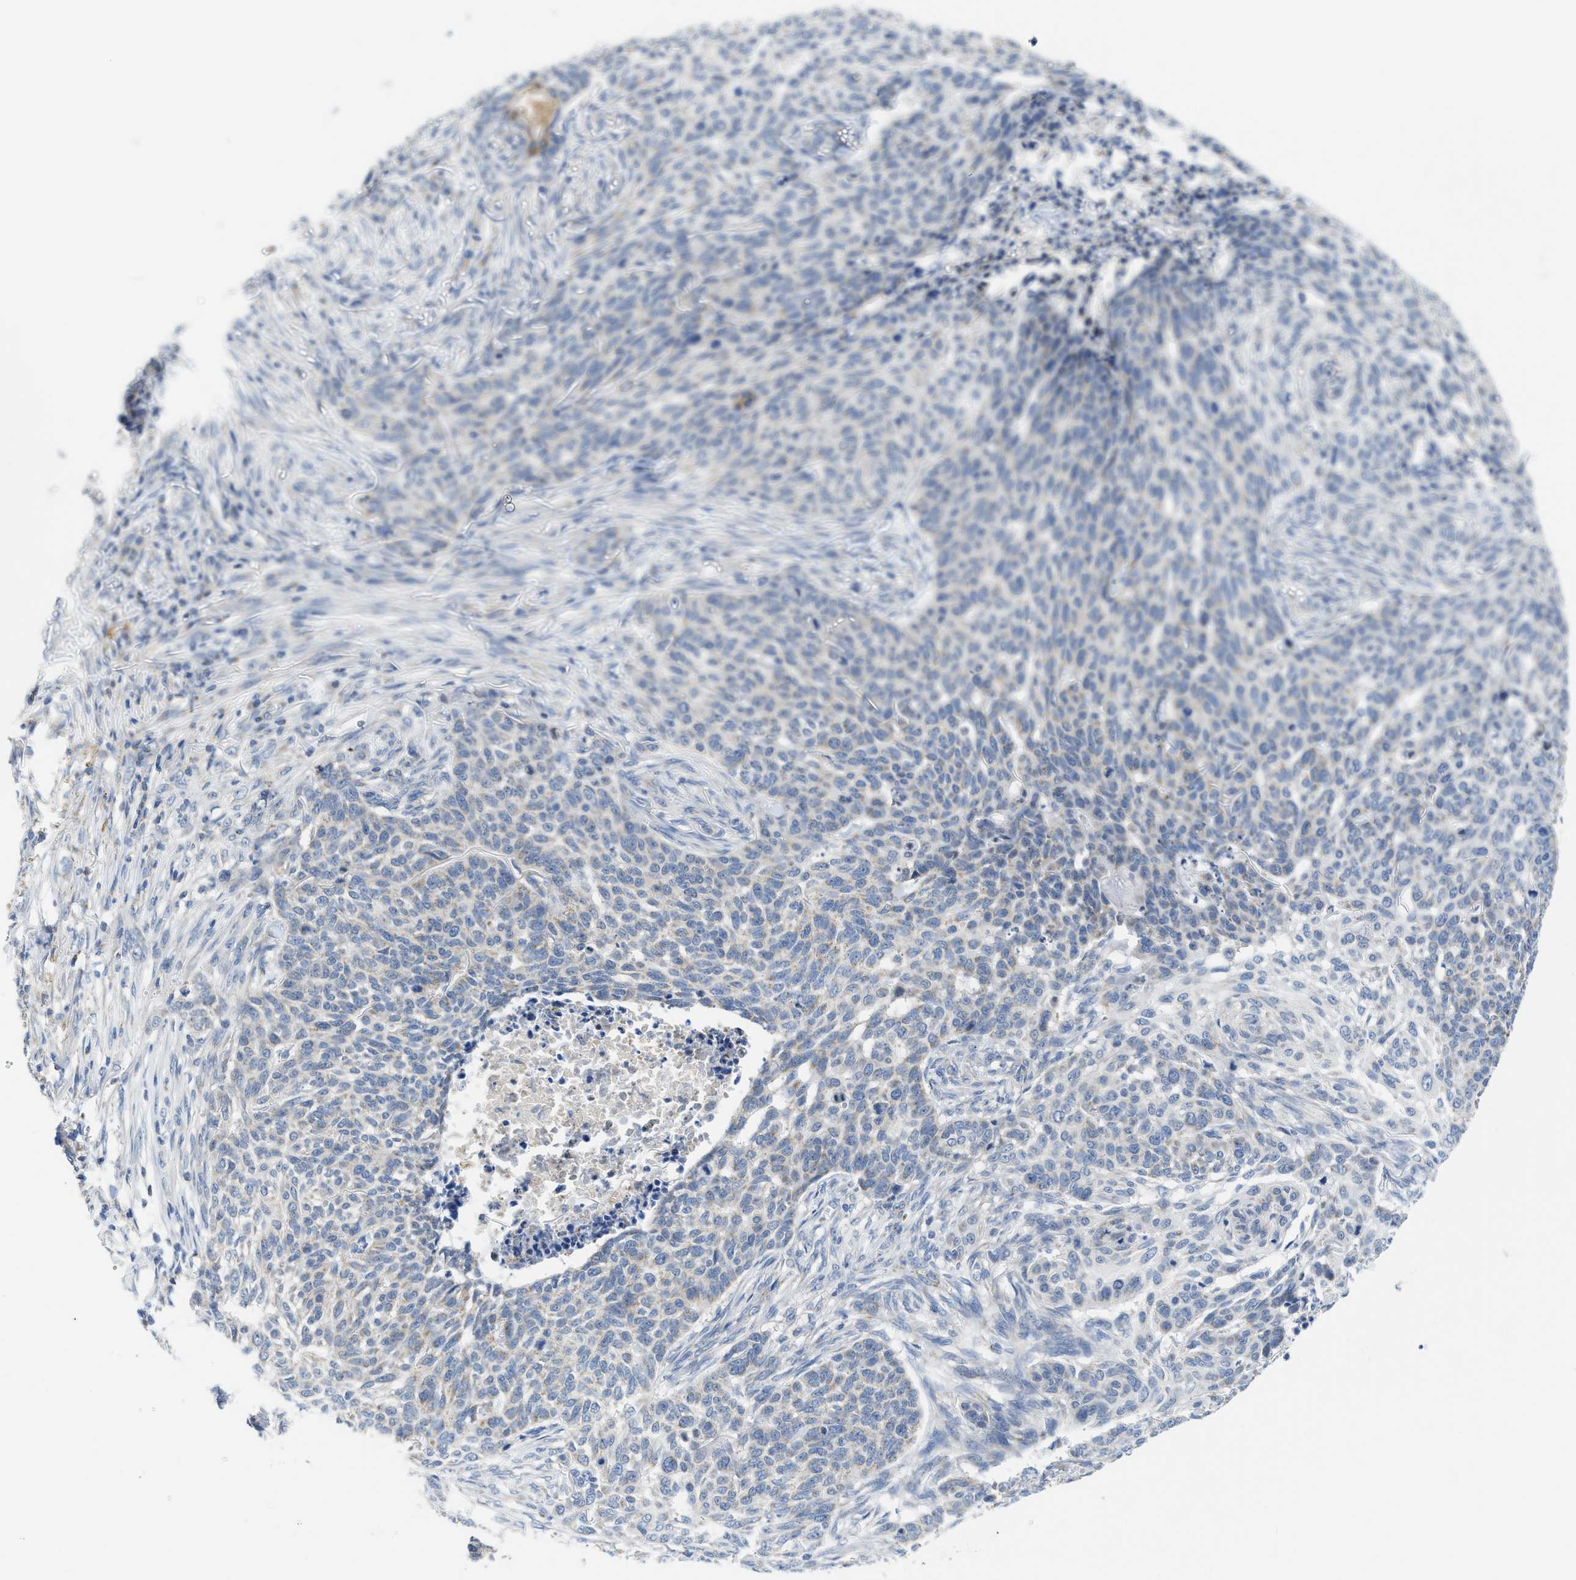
{"staining": {"intensity": "negative", "quantity": "none", "location": "none"}, "tissue": "skin cancer", "cell_type": "Tumor cells", "image_type": "cancer", "snomed": [{"axis": "morphology", "description": "Basal cell carcinoma"}, {"axis": "topography", "description": "Skin"}], "caption": "Tumor cells show no significant expression in skin cancer (basal cell carcinoma).", "gene": "GATD3", "patient": {"sex": "male", "age": 85}}